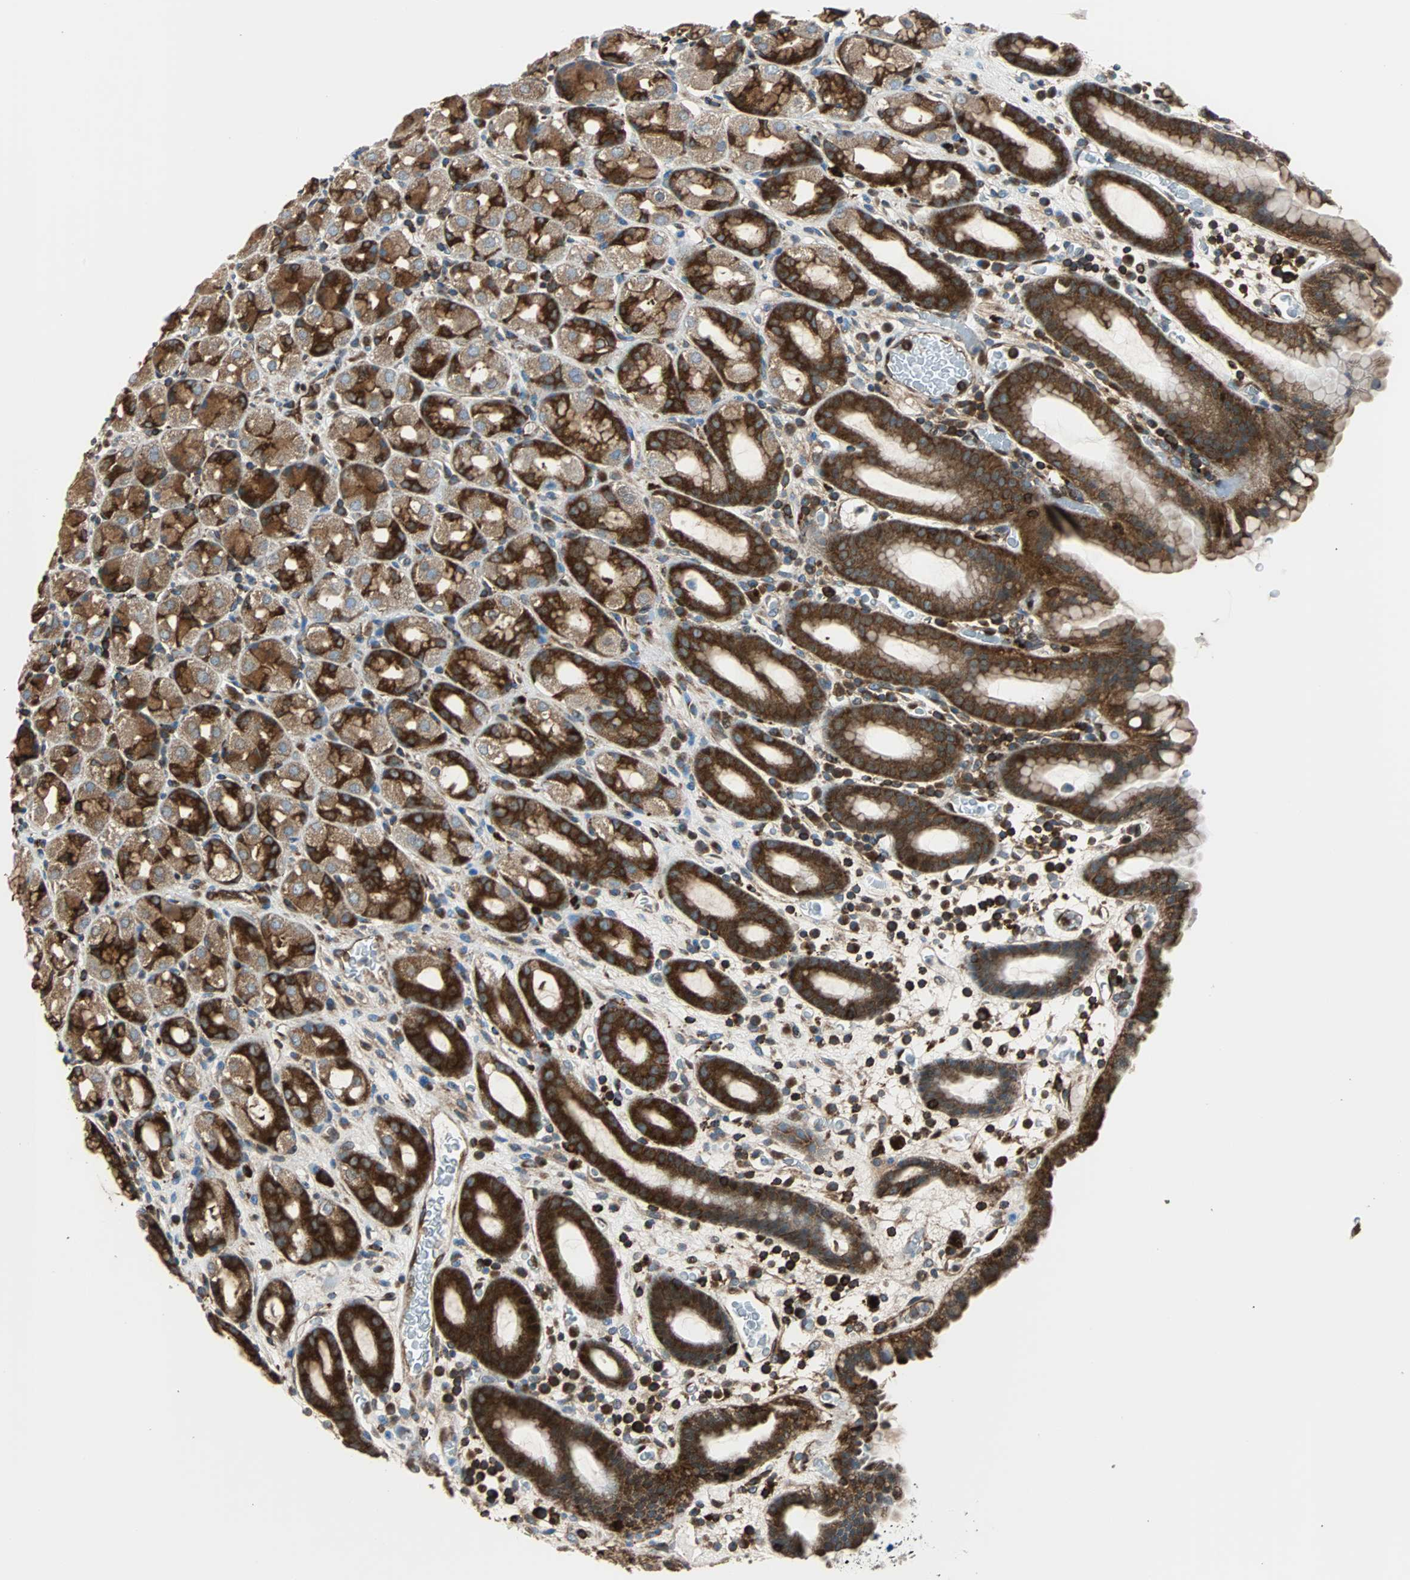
{"staining": {"intensity": "strong", "quantity": "25%-75%", "location": "cytoplasmic/membranous"}, "tissue": "stomach", "cell_type": "Glandular cells", "image_type": "normal", "snomed": [{"axis": "morphology", "description": "Normal tissue, NOS"}, {"axis": "topography", "description": "Stomach, upper"}], "caption": "The immunohistochemical stain shows strong cytoplasmic/membranous staining in glandular cells of unremarkable stomach. (DAB (3,3'-diaminobenzidine) IHC with brightfield microscopy, high magnification).", "gene": "RELA", "patient": {"sex": "male", "age": 68}}